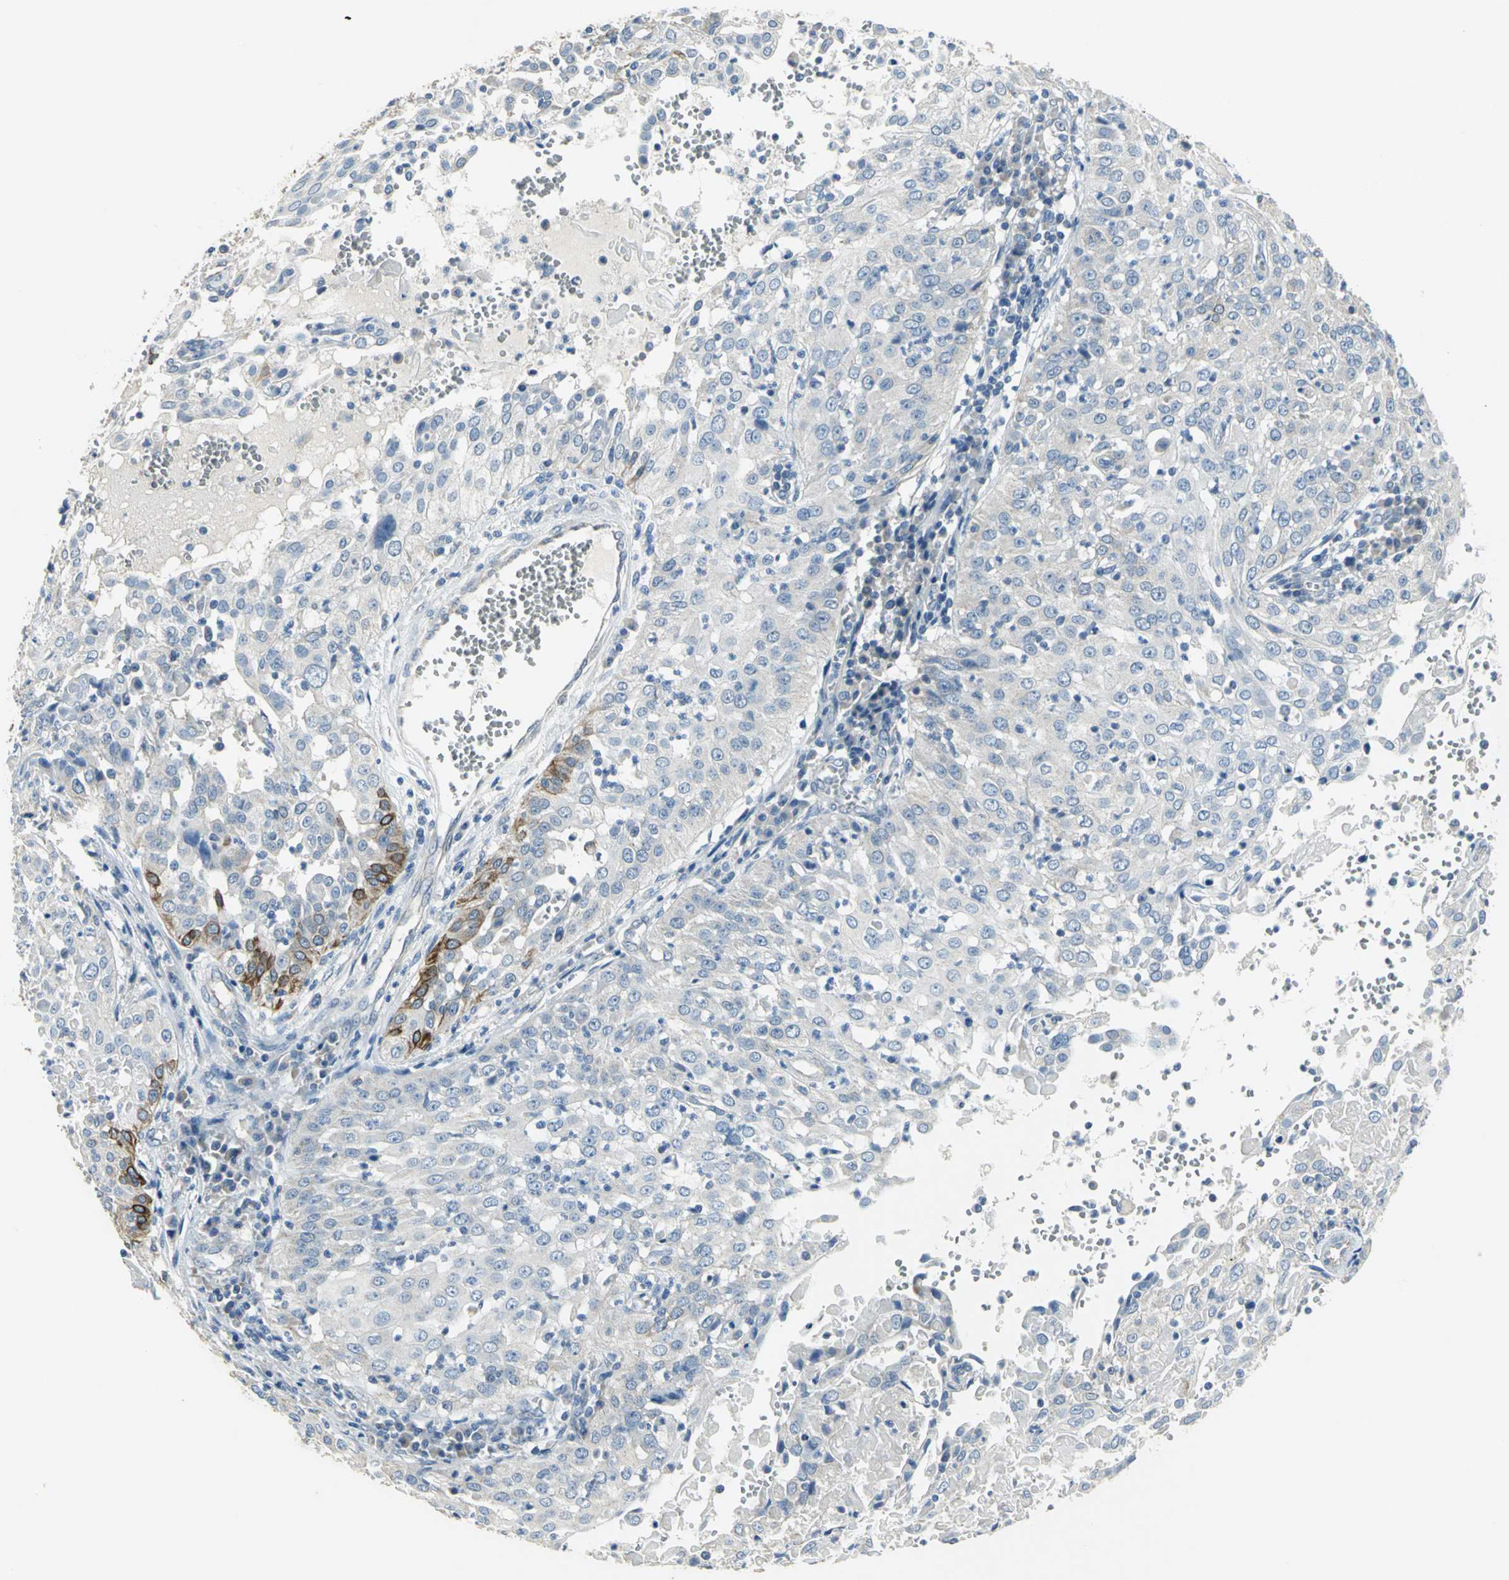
{"staining": {"intensity": "strong", "quantity": "<25%", "location": "cytoplasmic/membranous"}, "tissue": "cervical cancer", "cell_type": "Tumor cells", "image_type": "cancer", "snomed": [{"axis": "morphology", "description": "Squamous cell carcinoma, NOS"}, {"axis": "topography", "description": "Cervix"}], "caption": "Cervical cancer tissue shows strong cytoplasmic/membranous positivity in about <25% of tumor cells, visualized by immunohistochemistry.", "gene": "HTR1F", "patient": {"sex": "female", "age": 39}}